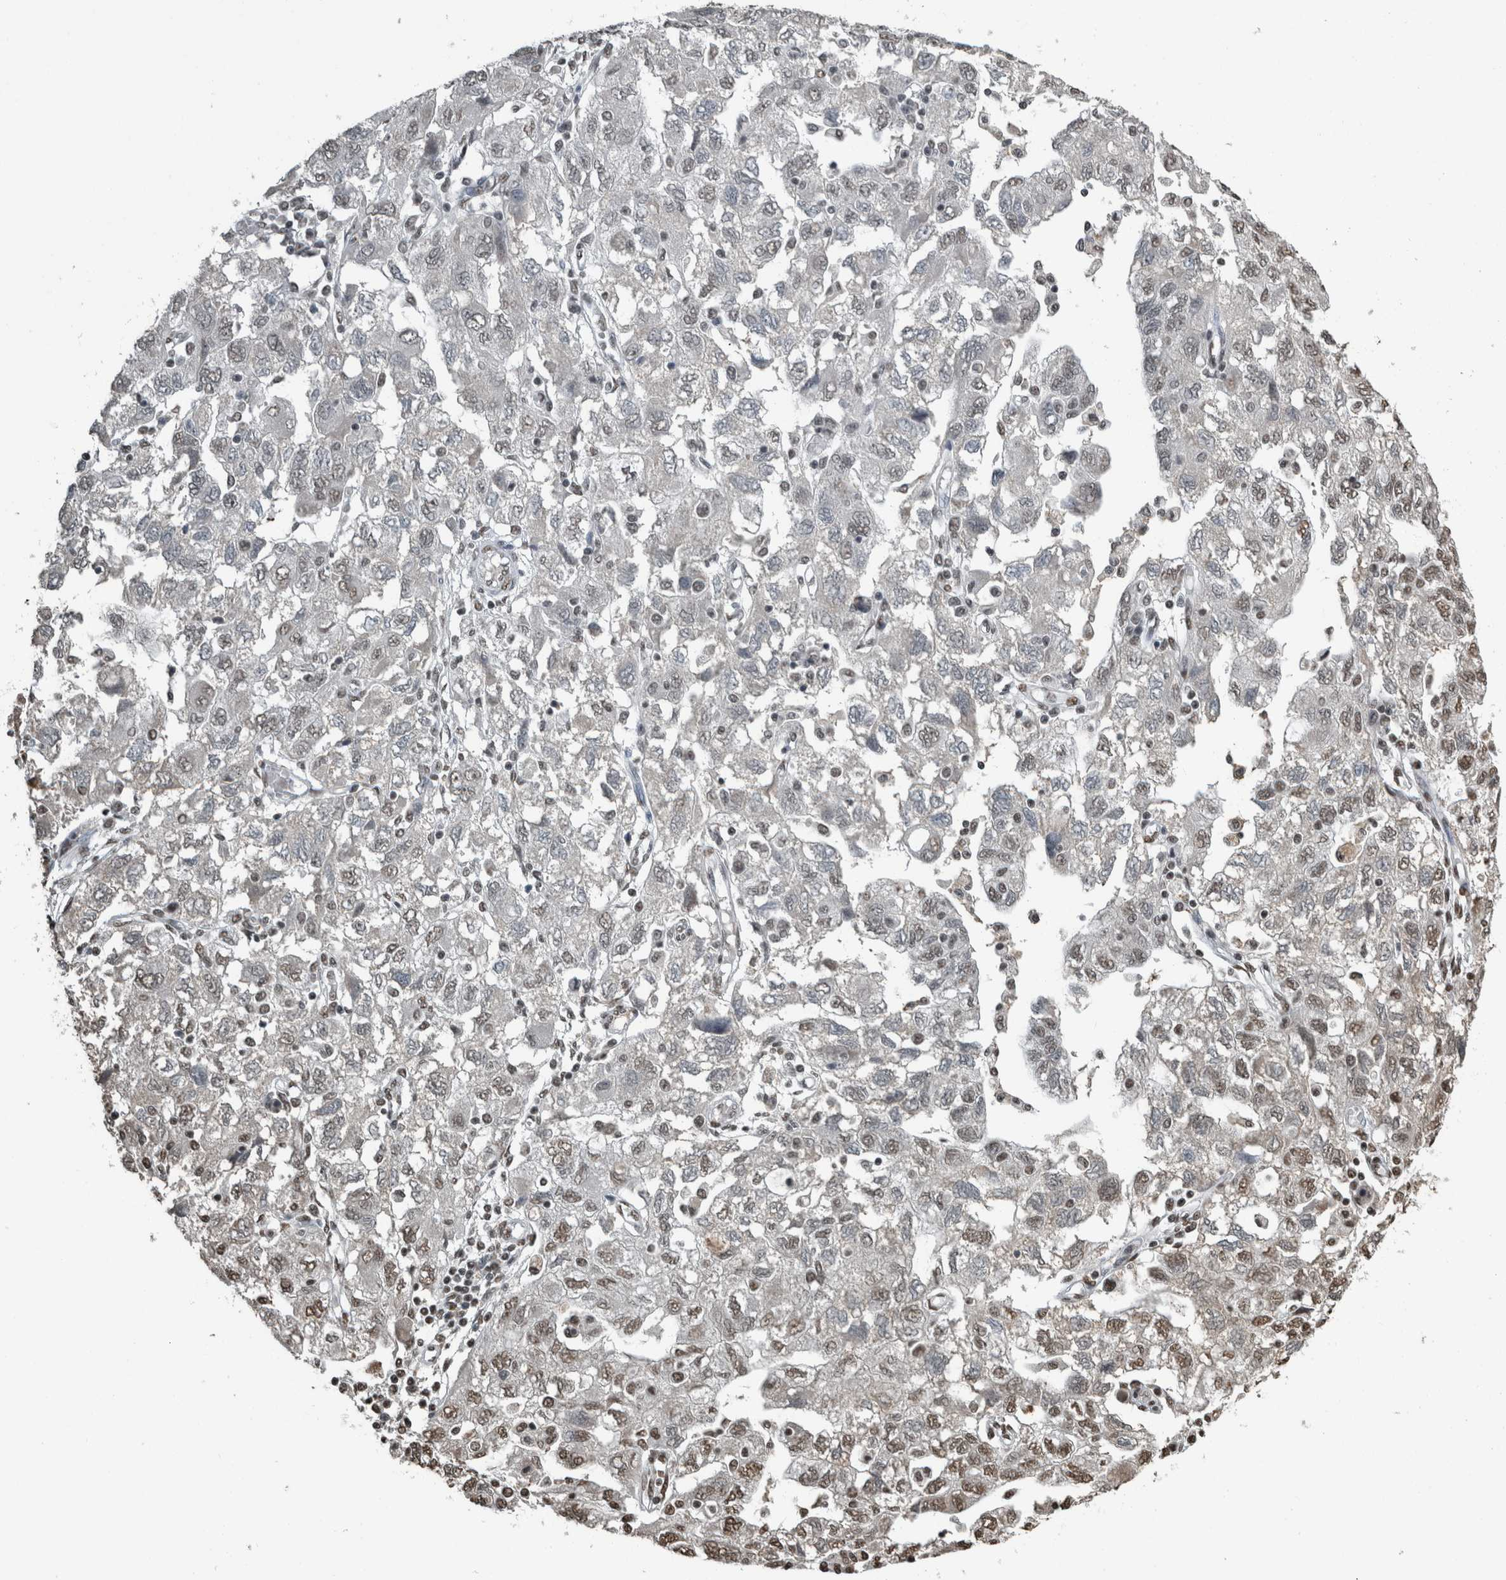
{"staining": {"intensity": "weak", "quantity": "<25%", "location": "nuclear"}, "tissue": "ovarian cancer", "cell_type": "Tumor cells", "image_type": "cancer", "snomed": [{"axis": "morphology", "description": "Carcinoma, NOS"}, {"axis": "morphology", "description": "Cystadenocarcinoma, serous, NOS"}, {"axis": "topography", "description": "Ovary"}], "caption": "Ovarian carcinoma was stained to show a protein in brown. There is no significant staining in tumor cells.", "gene": "TGS1", "patient": {"sex": "female", "age": 69}}